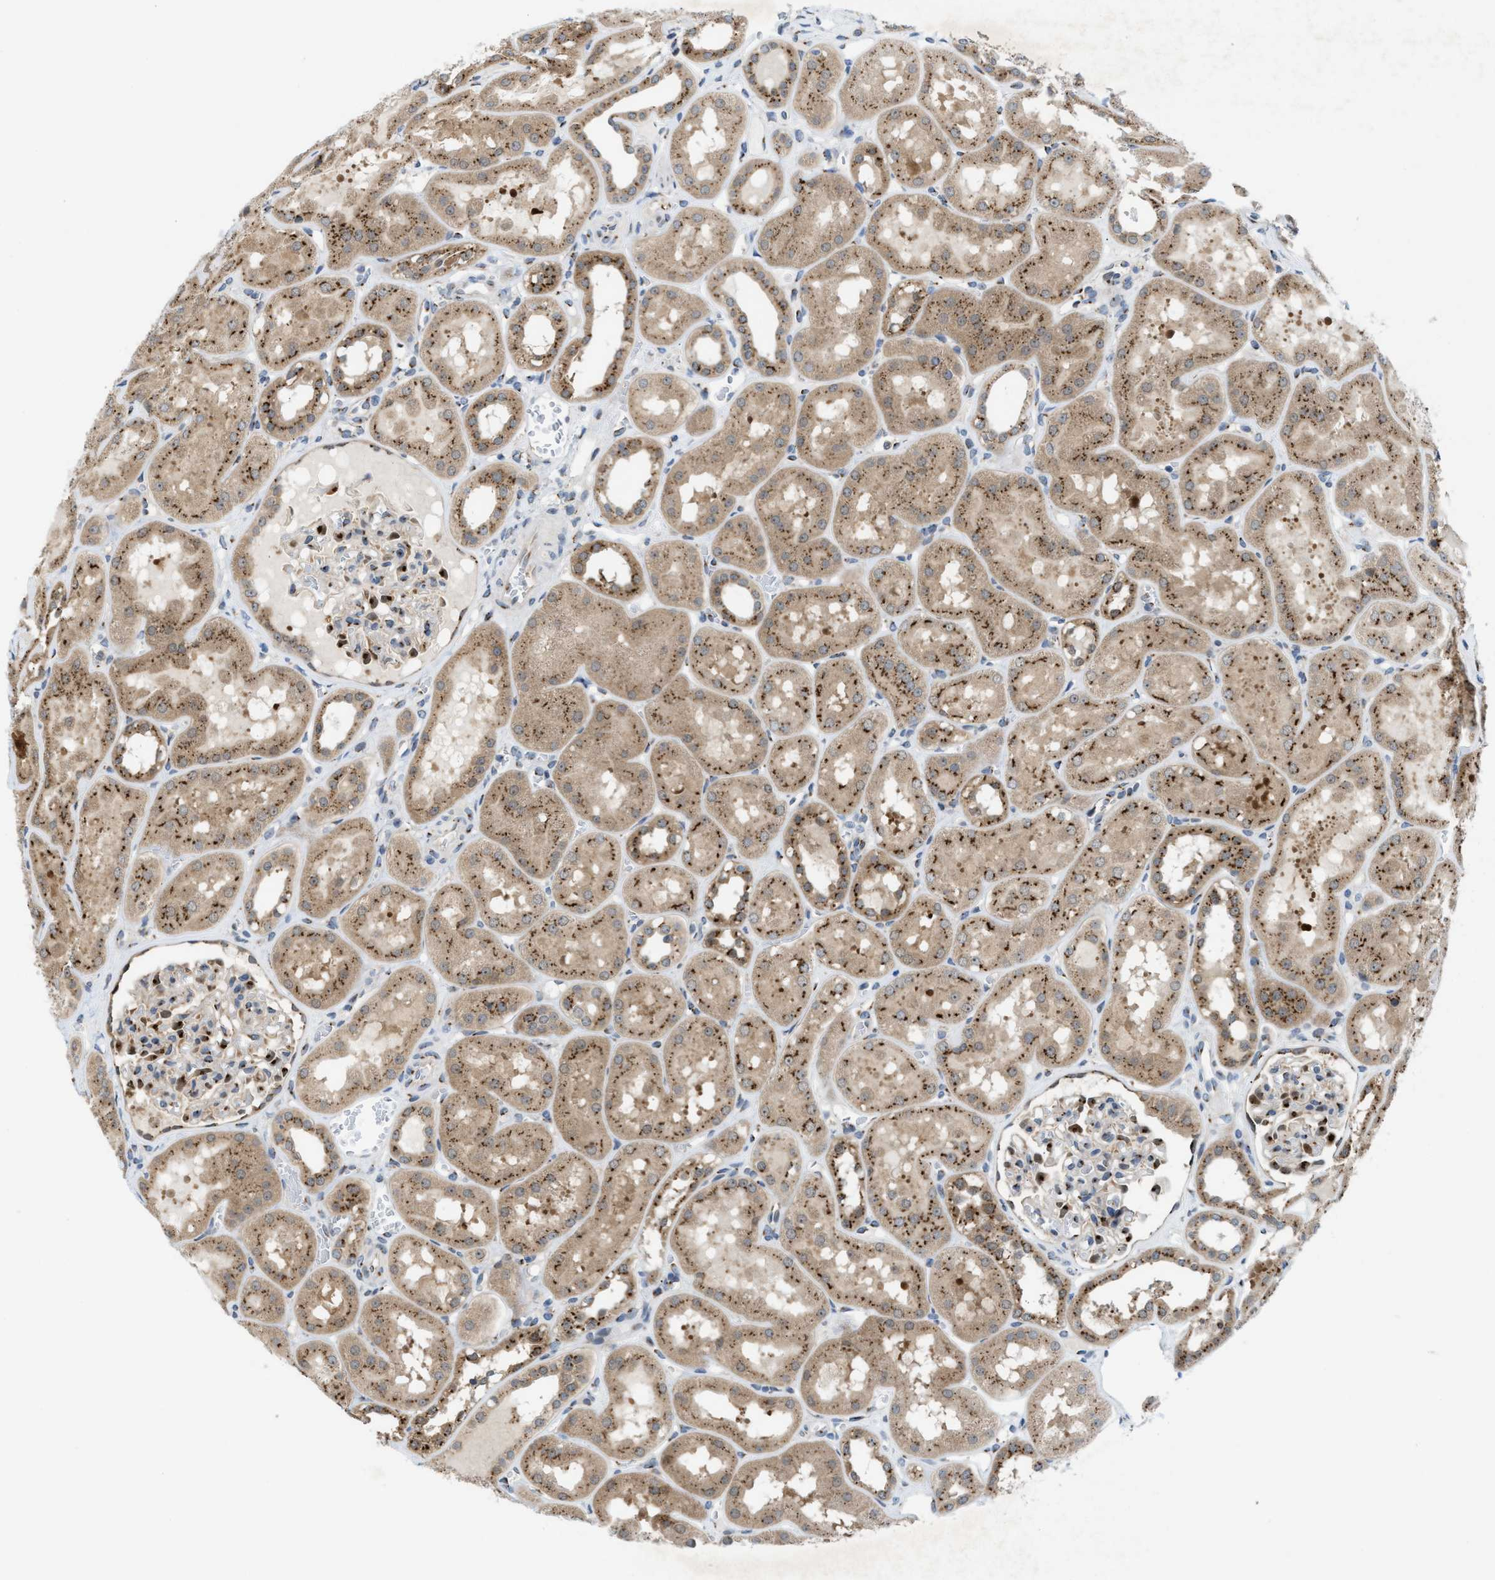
{"staining": {"intensity": "moderate", "quantity": "25%-75%", "location": "cytoplasmic/membranous"}, "tissue": "kidney", "cell_type": "Cells in glomeruli", "image_type": "normal", "snomed": [{"axis": "morphology", "description": "Normal tissue, NOS"}, {"axis": "topography", "description": "Kidney"}, {"axis": "topography", "description": "Urinary bladder"}], "caption": "A photomicrograph of kidney stained for a protein displays moderate cytoplasmic/membranous brown staining in cells in glomeruli. The protein of interest is shown in brown color, while the nuclei are stained blue.", "gene": "SLC38A10", "patient": {"sex": "male", "age": 16}}